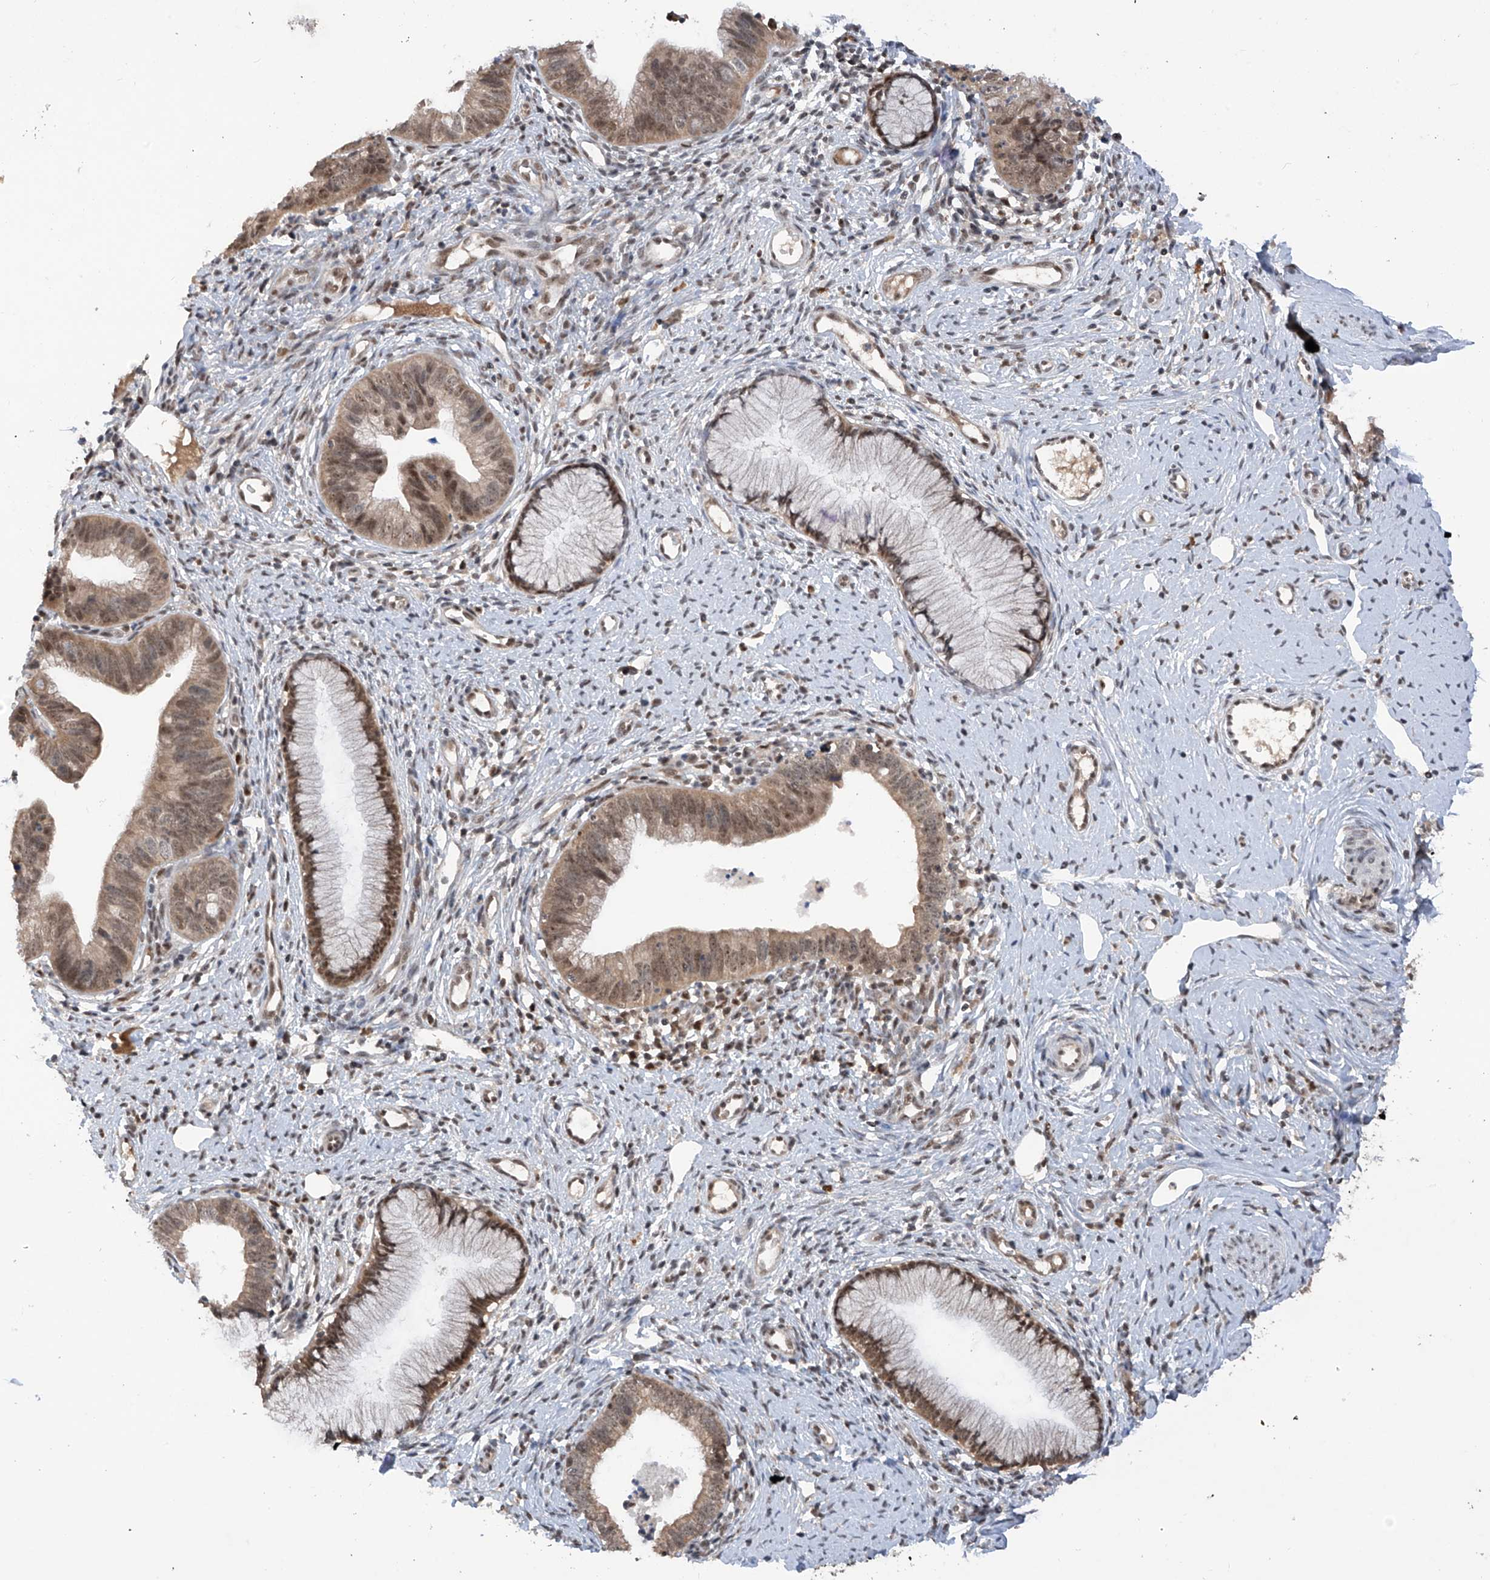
{"staining": {"intensity": "moderate", "quantity": ">75%", "location": "cytoplasmic/membranous,nuclear"}, "tissue": "cervical cancer", "cell_type": "Tumor cells", "image_type": "cancer", "snomed": [{"axis": "morphology", "description": "Adenocarcinoma, NOS"}, {"axis": "topography", "description": "Cervix"}], "caption": "Immunohistochemical staining of human adenocarcinoma (cervical) reveals medium levels of moderate cytoplasmic/membranous and nuclear protein expression in about >75% of tumor cells.", "gene": "RPAIN", "patient": {"sex": "female", "age": 36}}